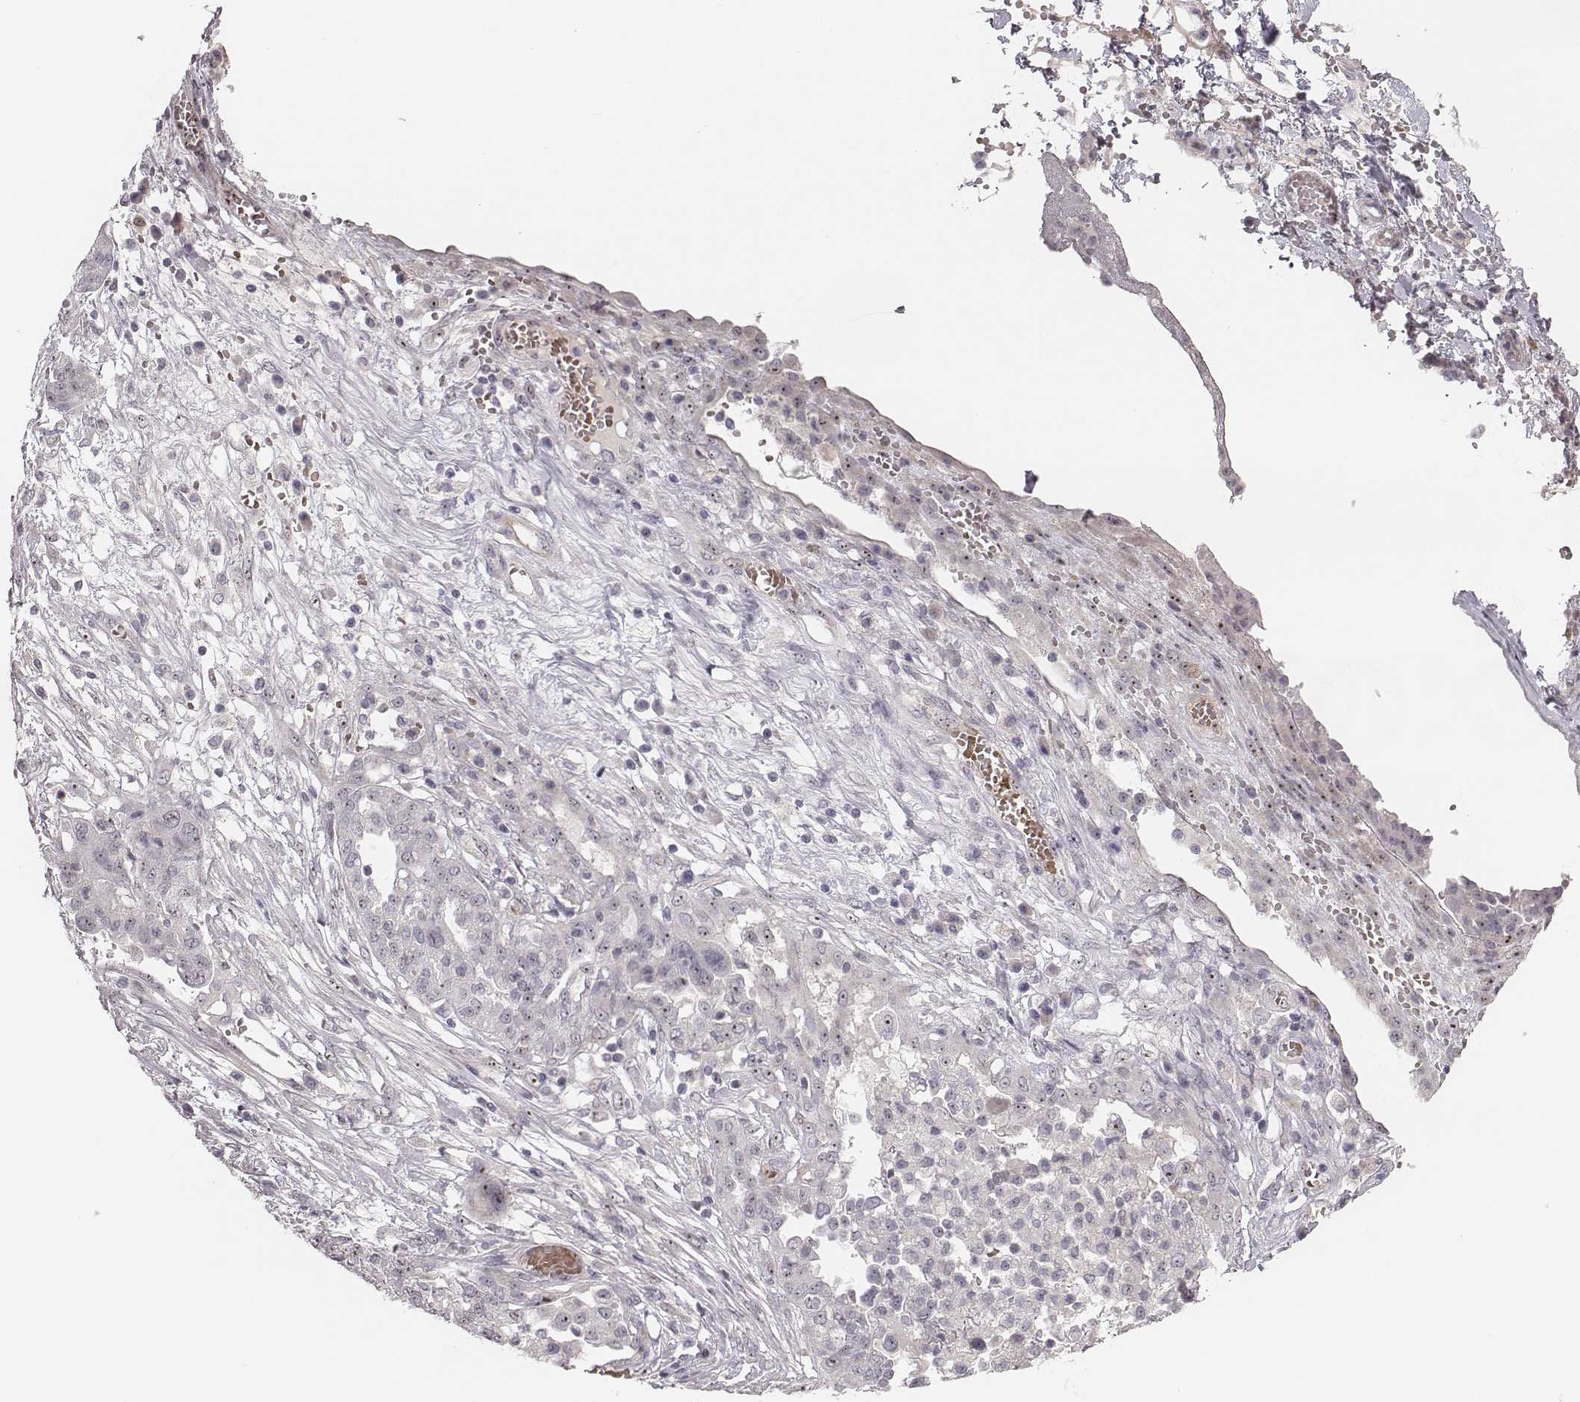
{"staining": {"intensity": "moderate", "quantity": "25%-75%", "location": "nuclear"}, "tissue": "ovarian cancer", "cell_type": "Tumor cells", "image_type": "cancer", "snomed": [{"axis": "morphology", "description": "Cystadenocarcinoma, serous, NOS"}, {"axis": "topography", "description": "Ovary"}], "caption": "Immunohistochemistry (IHC) image of human ovarian cancer stained for a protein (brown), which shows medium levels of moderate nuclear positivity in about 25%-75% of tumor cells.", "gene": "NIFK", "patient": {"sex": "female", "age": 67}}